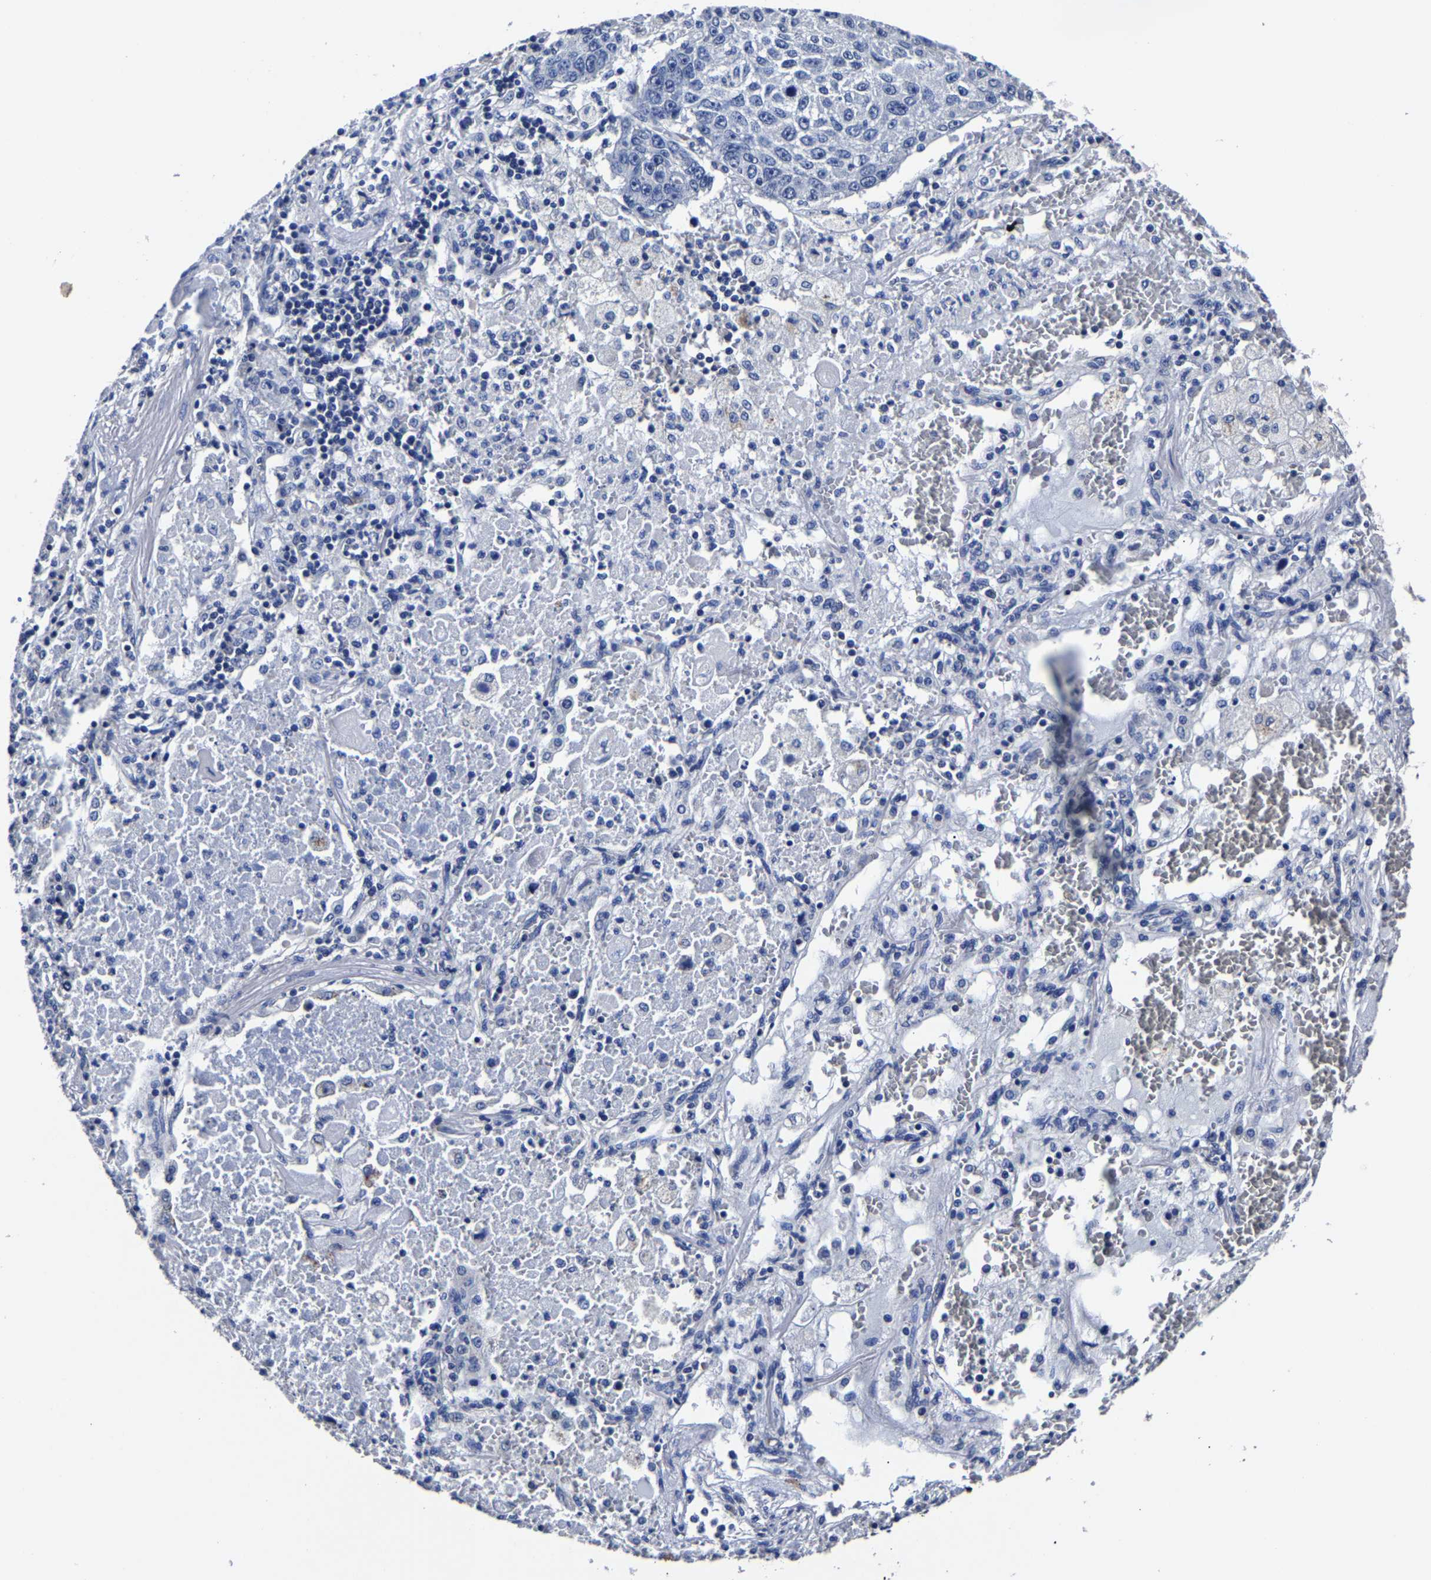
{"staining": {"intensity": "negative", "quantity": "none", "location": "none"}, "tissue": "lung cancer", "cell_type": "Tumor cells", "image_type": "cancer", "snomed": [{"axis": "morphology", "description": "Squamous cell carcinoma, NOS"}, {"axis": "topography", "description": "Lung"}], "caption": "Tumor cells show no significant protein expression in lung cancer.", "gene": "AKAP4", "patient": {"sex": "male", "age": 61}}